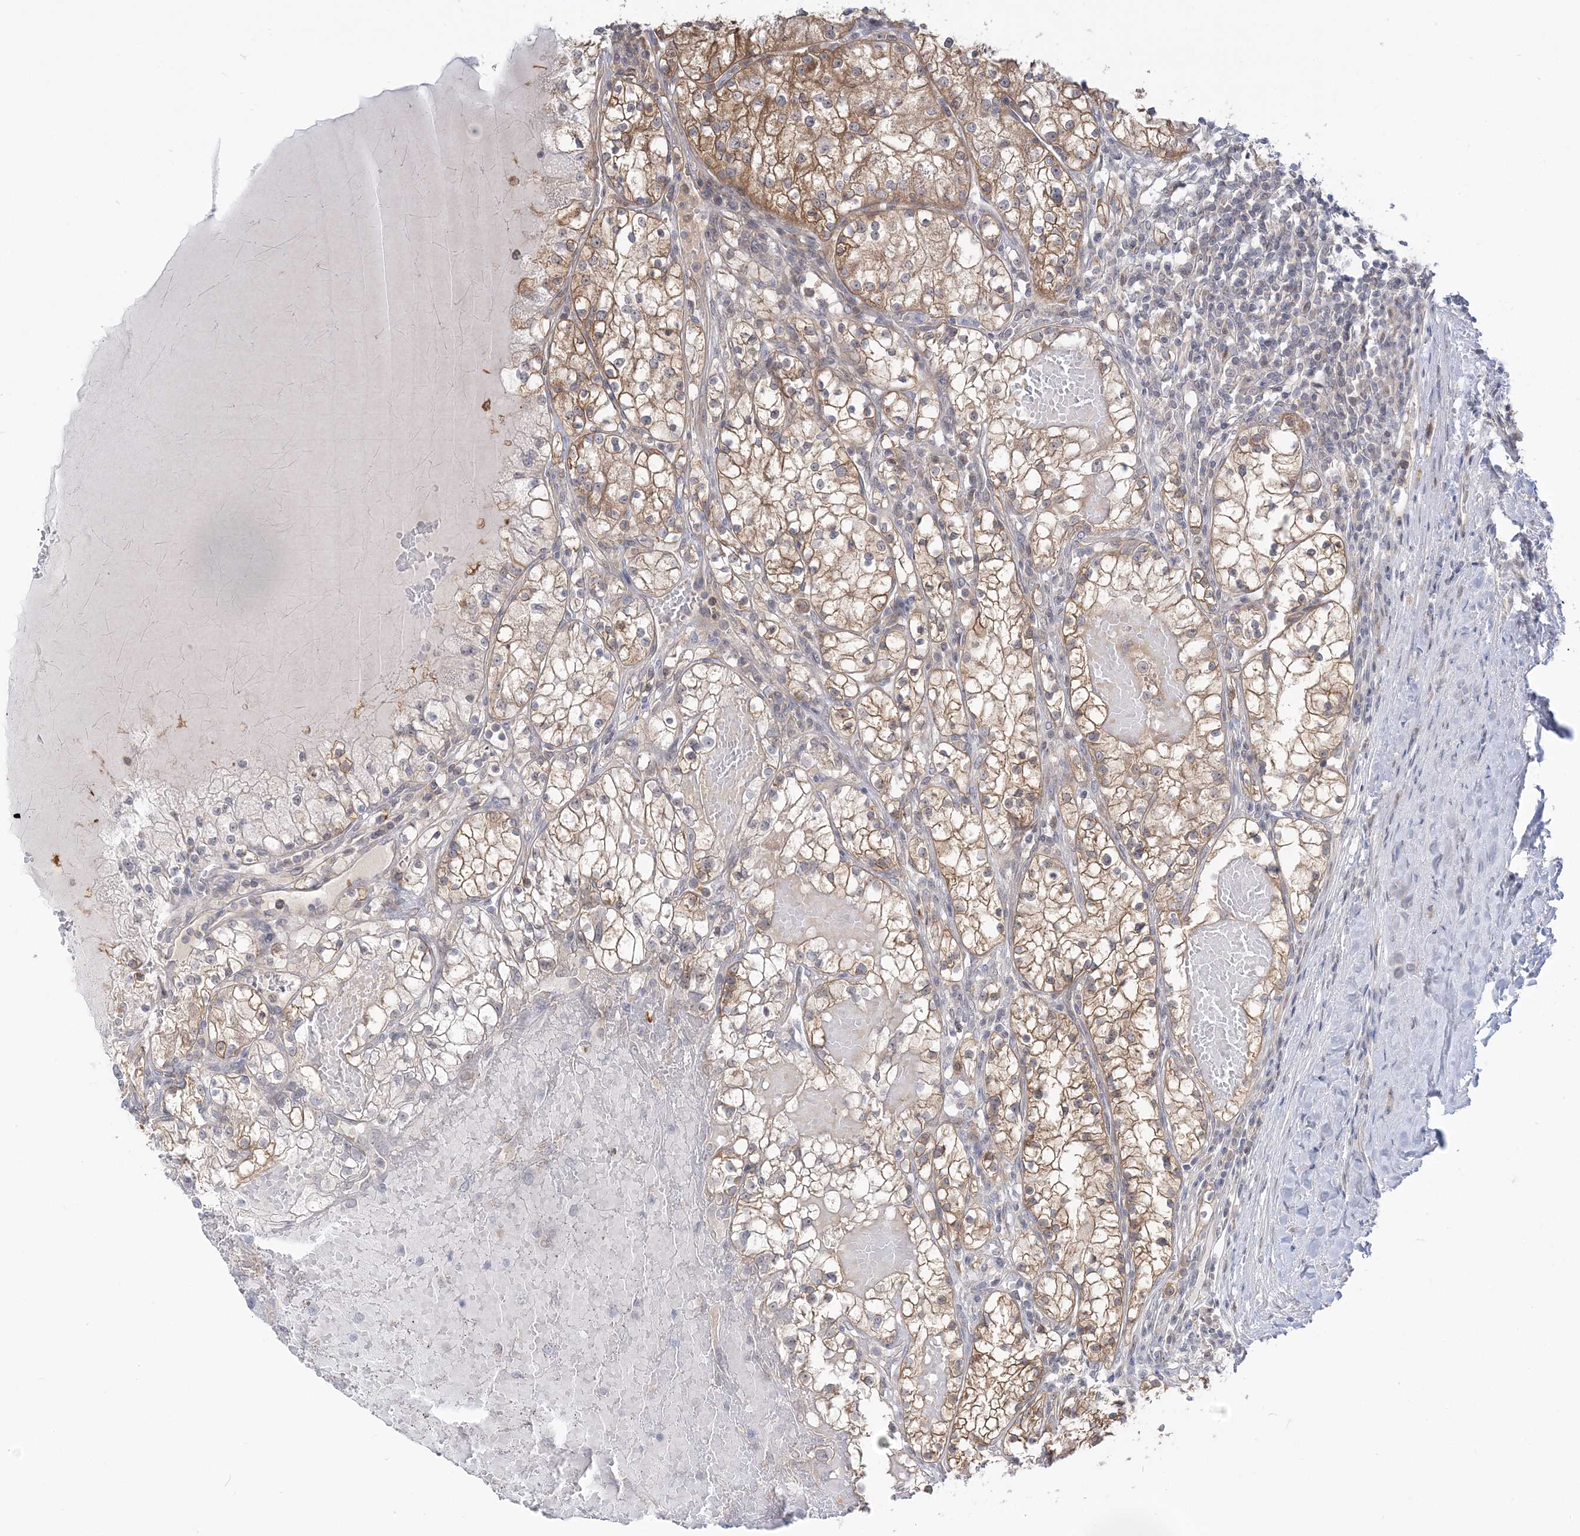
{"staining": {"intensity": "moderate", "quantity": "25%-75%", "location": "cytoplasmic/membranous"}, "tissue": "renal cancer", "cell_type": "Tumor cells", "image_type": "cancer", "snomed": [{"axis": "morphology", "description": "Normal tissue, NOS"}, {"axis": "morphology", "description": "Adenocarcinoma, NOS"}, {"axis": "topography", "description": "Kidney"}], "caption": "The micrograph demonstrates staining of adenocarcinoma (renal), revealing moderate cytoplasmic/membranous protein expression (brown color) within tumor cells.", "gene": "THADA", "patient": {"sex": "male", "age": 68}}